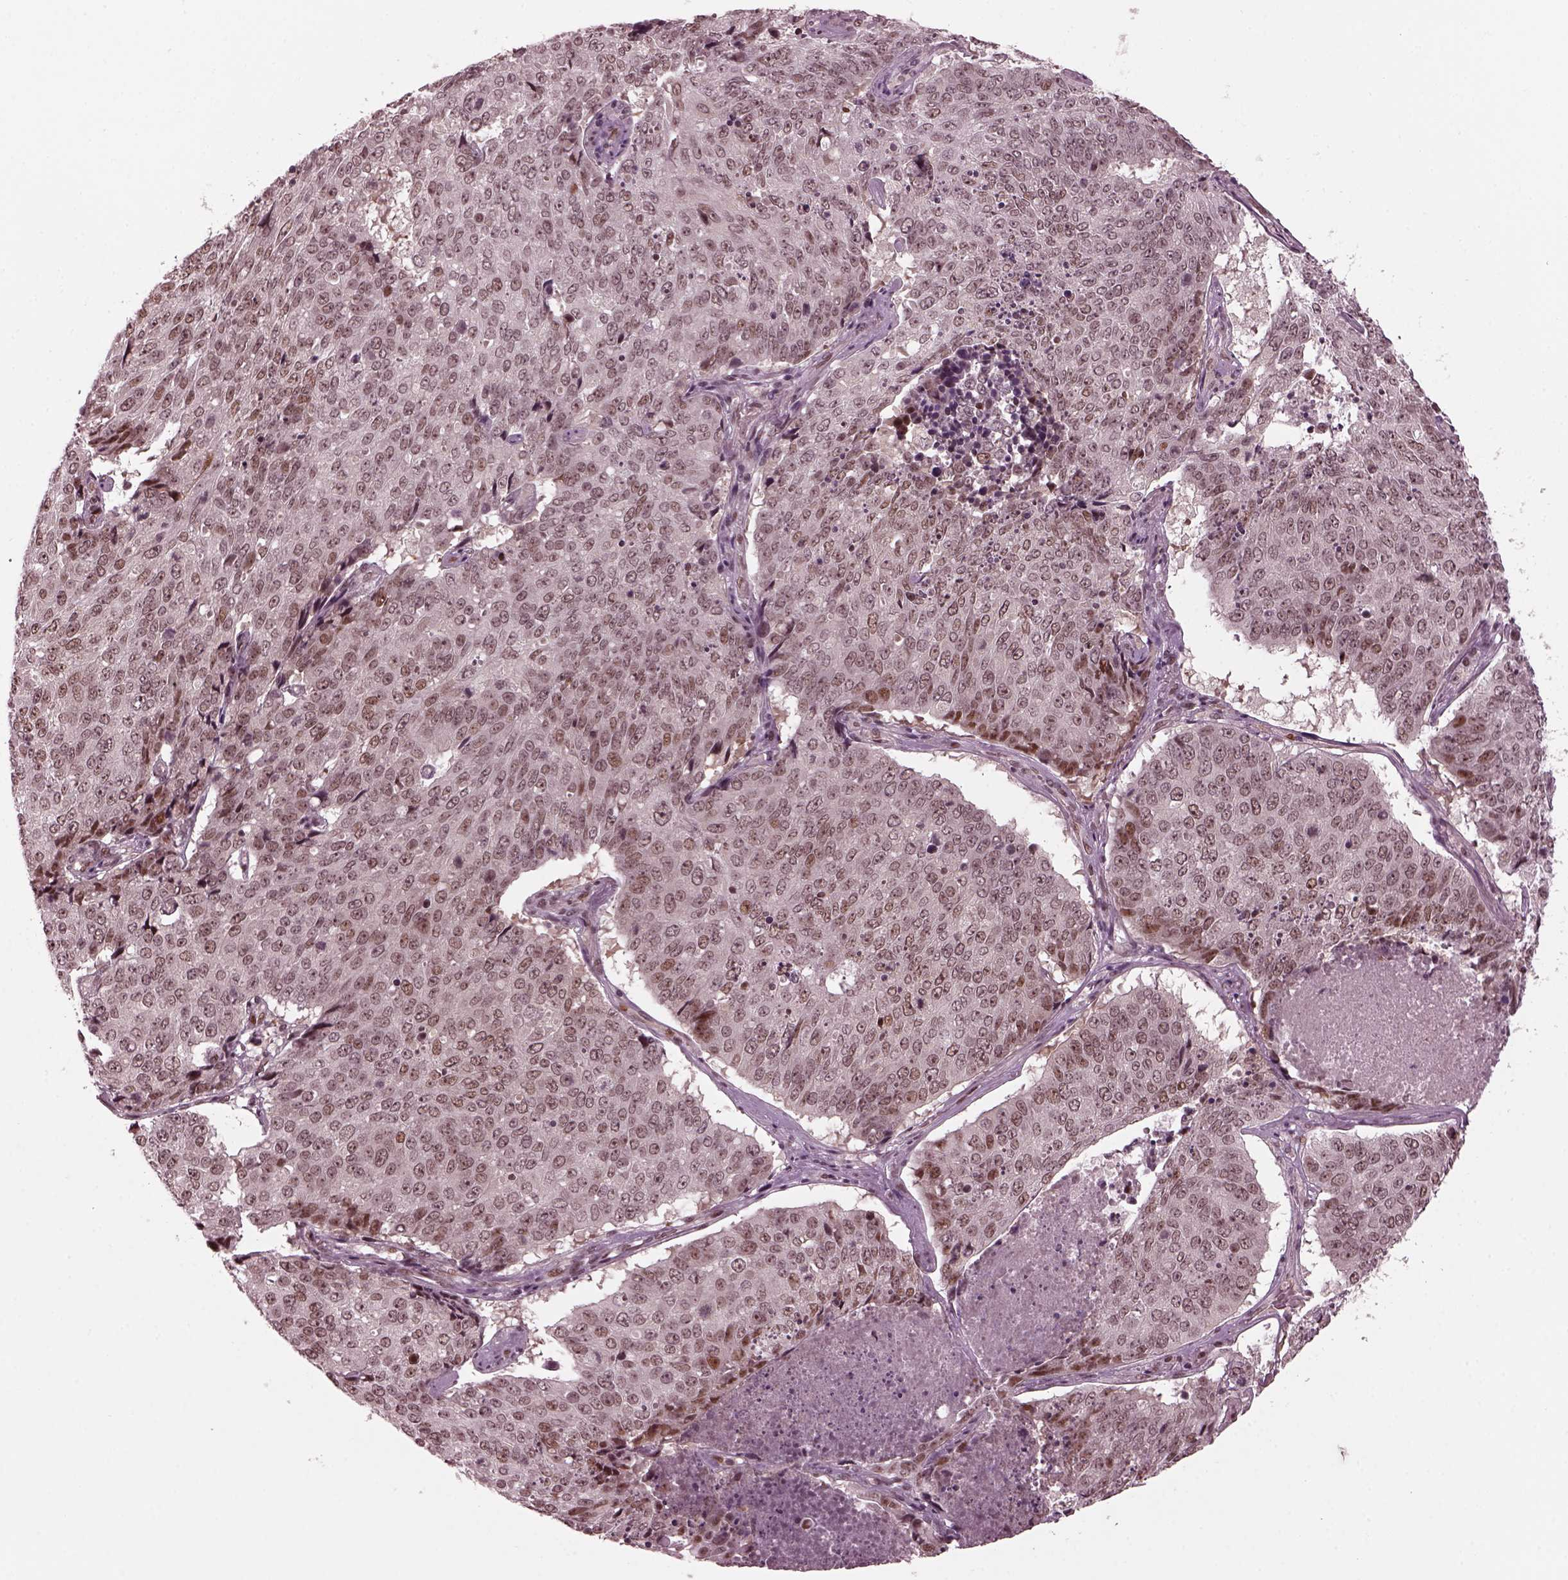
{"staining": {"intensity": "moderate", "quantity": "<25%", "location": "nuclear"}, "tissue": "lung cancer", "cell_type": "Tumor cells", "image_type": "cancer", "snomed": [{"axis": "morphology", "description": "Normal tissue, NOS"}, {"axis": "morphology", "description": "Squamous cell carcinoma, NOS"}, {"axis": "topography", "description": "Bronchus"}, {"axis": "topography", "description": "Lung"}], "caption": "Lung squamous cell carcinoma was stained to show a protein in brown. There is low levels of moderate nuclear staining in approximately <25% of tumor cells. (Brightfield microscopy of DAB IHC at high magnification).", "gene": "TRIB3", "patient": {"sex": "male", "age": 64}}